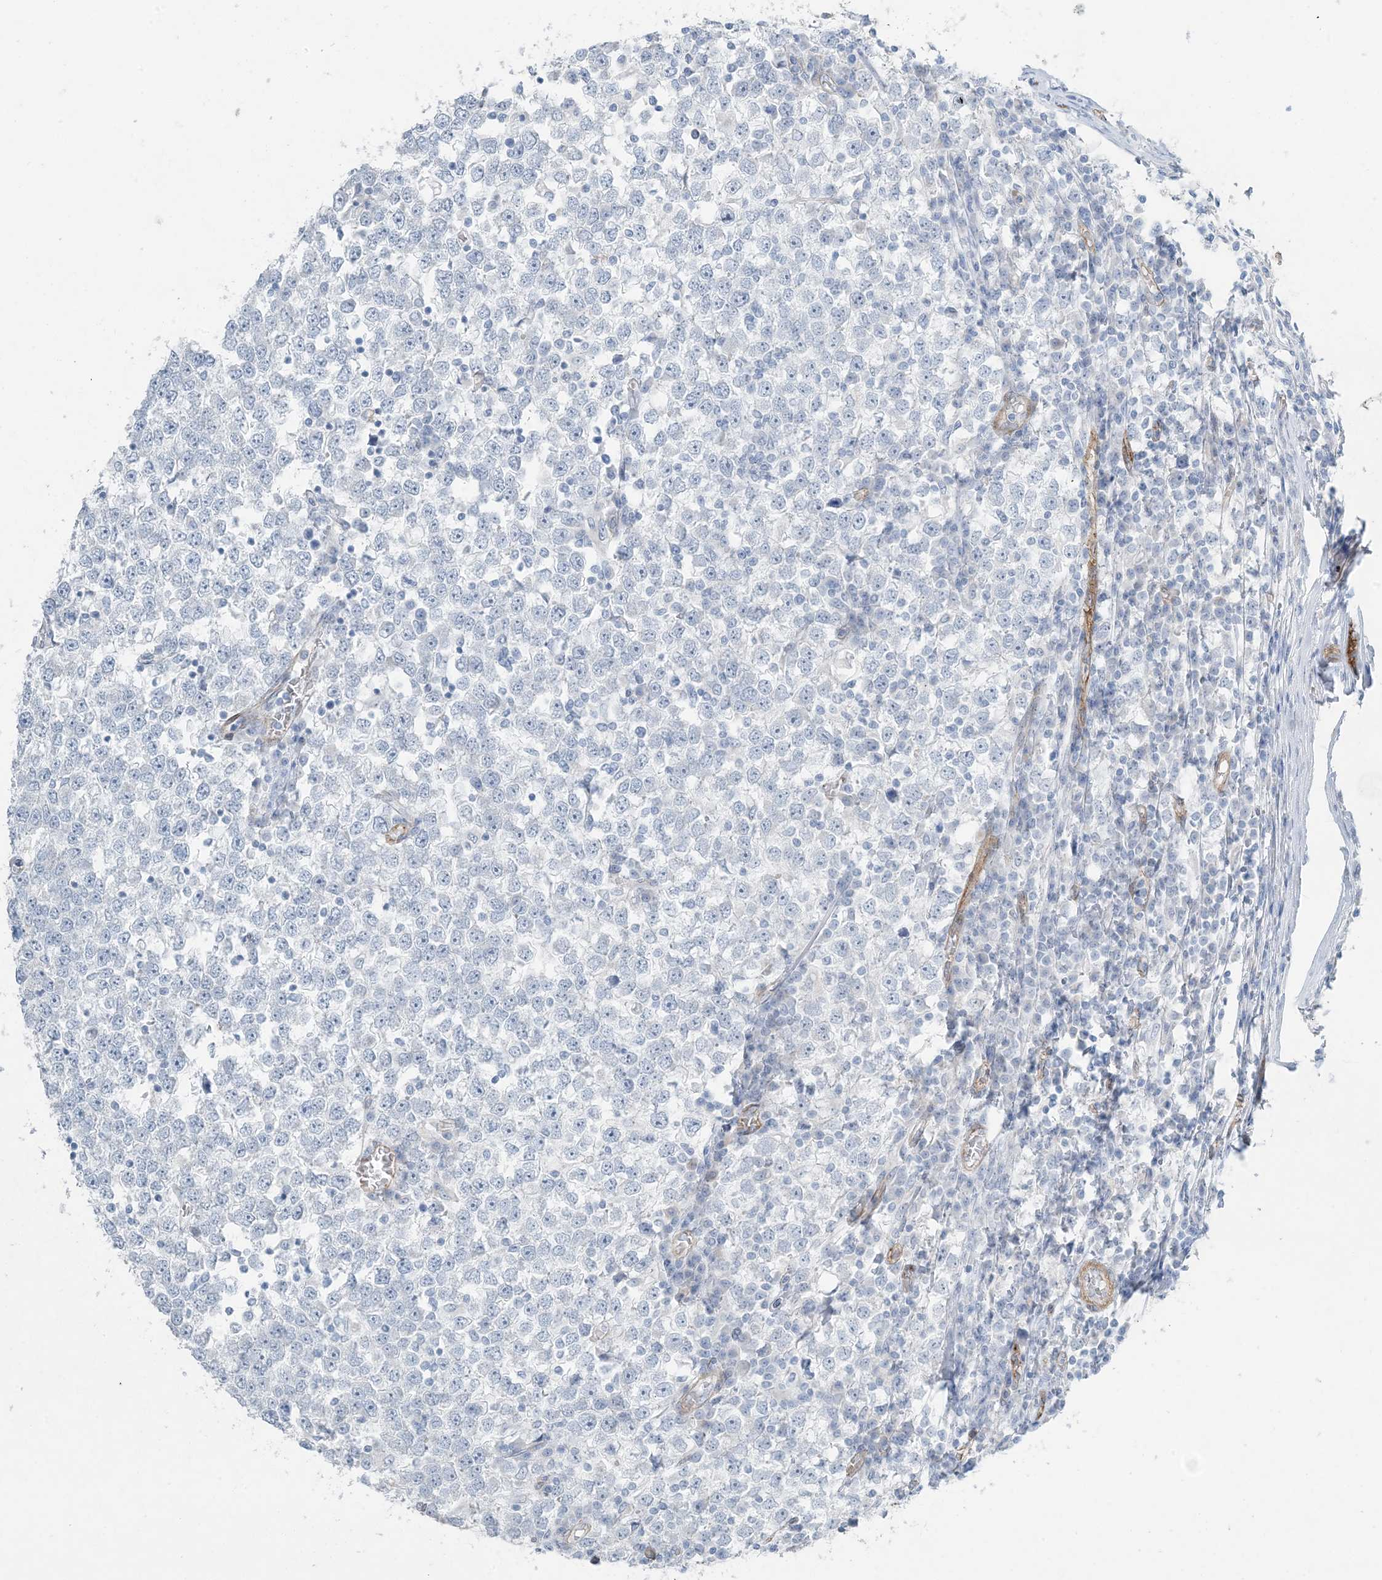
{"staining": {"intensity": "negative", "quantity": "none", "location": "none"}, "tissue": "testis cancer", "cell_type": "Tumor cells", "image_type": "cancer", "snomed": [{"axis": "morphology", "description": "Seminoma, NOS"}, {"axis": "topography", "description": "Testis"}], "caption": "Testis cancer (seminoma) was stained to show a protein in brown. There is no significant staining in tumor cells. (Brightfield microscopy of DAB immunohistochemistry at high magnification).", "gene": "PGM5", "patient": {"sex": "male", "age": 65}}